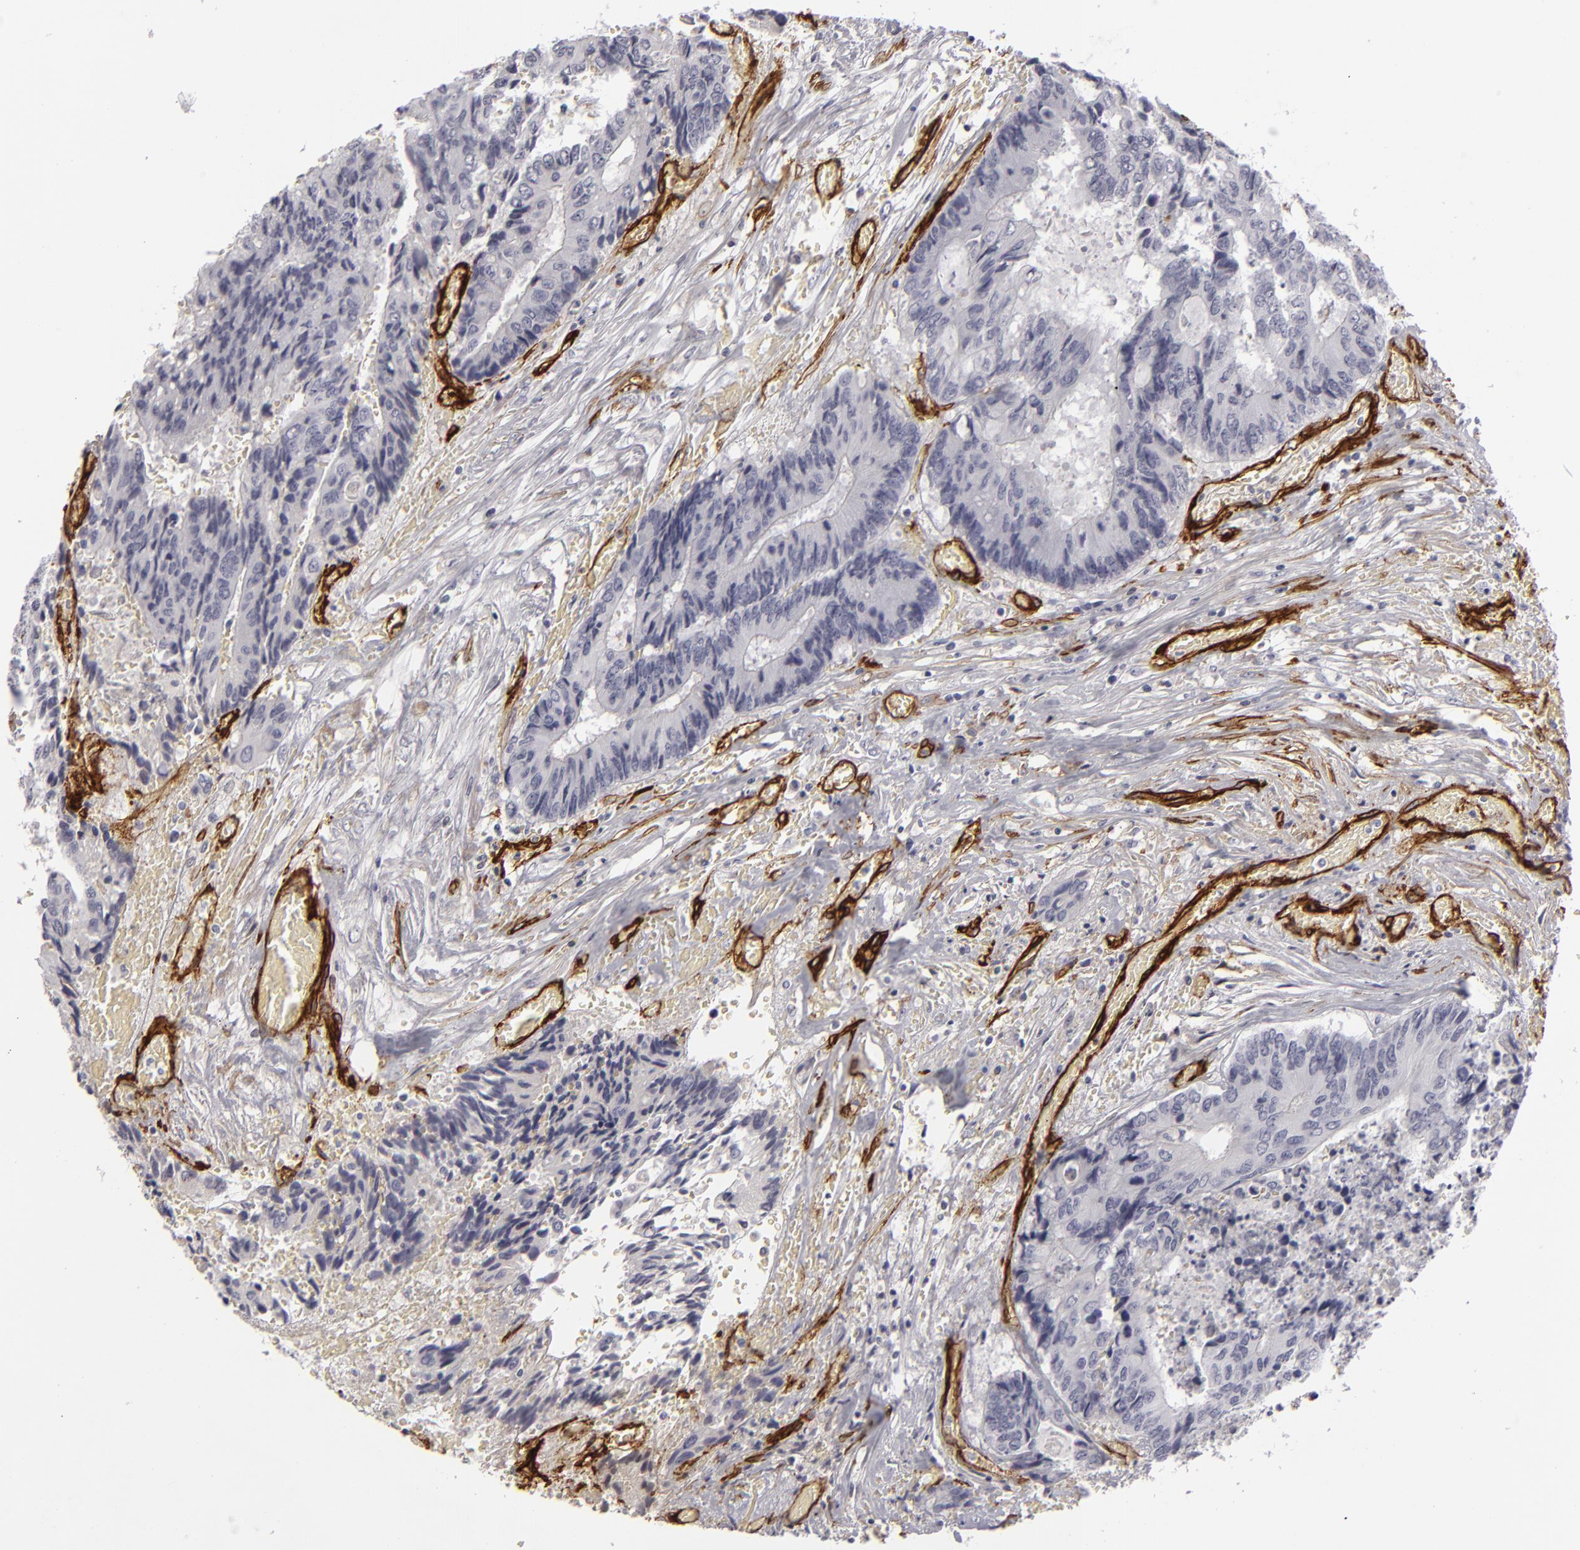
{"staining": {"intensity": "negative", "quantity": "none", "location": "none"}, "tissue": "colorectal cancer", "cell_type": "Tumor cells", "image_type": "cancer", "snomed": [{"axis": "morphology", "description": "Adenocarcinoma, NOS"}, {"axis": "topography", "description": "Rectum"}], "caption": "This histopathology image is of colorectal adenocarcinoma stained with immunohistochemistry to label a protein in brown with the nuclei are counter-stained blue. There is no positivity in tumor cells. Brightfield microscopy of IHC stained with DAB (3,3'-diaminobenzidine) (brown) and hematoxylin (blue), captured at high magnification.", "gene": "MCAM", "patient": {"sex": "male", "age": 55}}